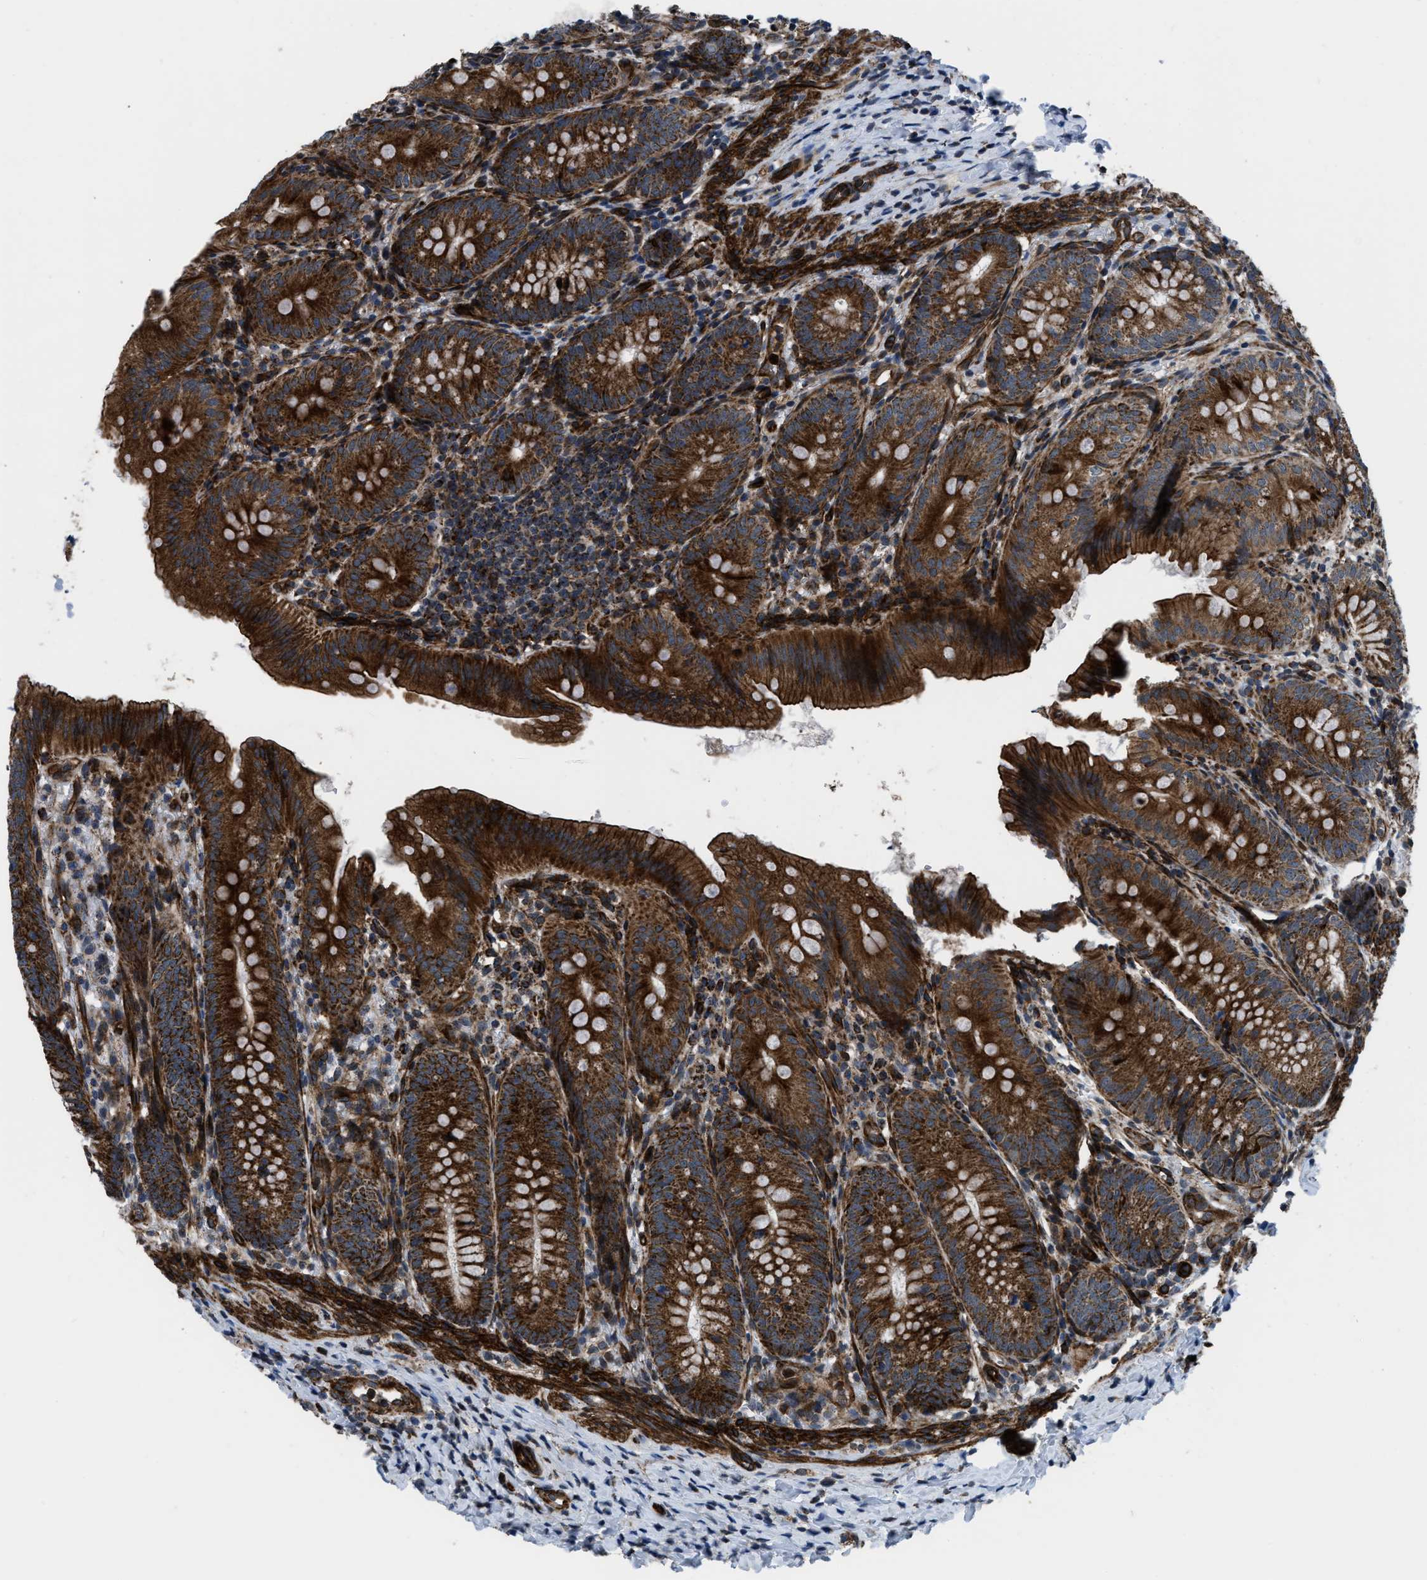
{"staining": {"intensity": "strong", "quantity": ">75%", "location": "cytoplasmic/membranous"}, "tissue": "appendix", "cell_type": "Glandular cells", "image_type": "normal", "snomed": [{"axis": "morphology", "description": "Normal tissue, NOS"}, {"axis": "topography", "description": "Appendix"}], "caption": "Benign appendix was stained to show a protein in brown. There is high levels of strong cytoplasmic/membranous staining in about >75% of glandular cells. The protein of interest is stained brown, and the nuclei are stained in blue (DAB IHC with brightfield microscopy, high magnification).", "gene": "GSDME", "patient": {"sex": "male", "age": 1}}